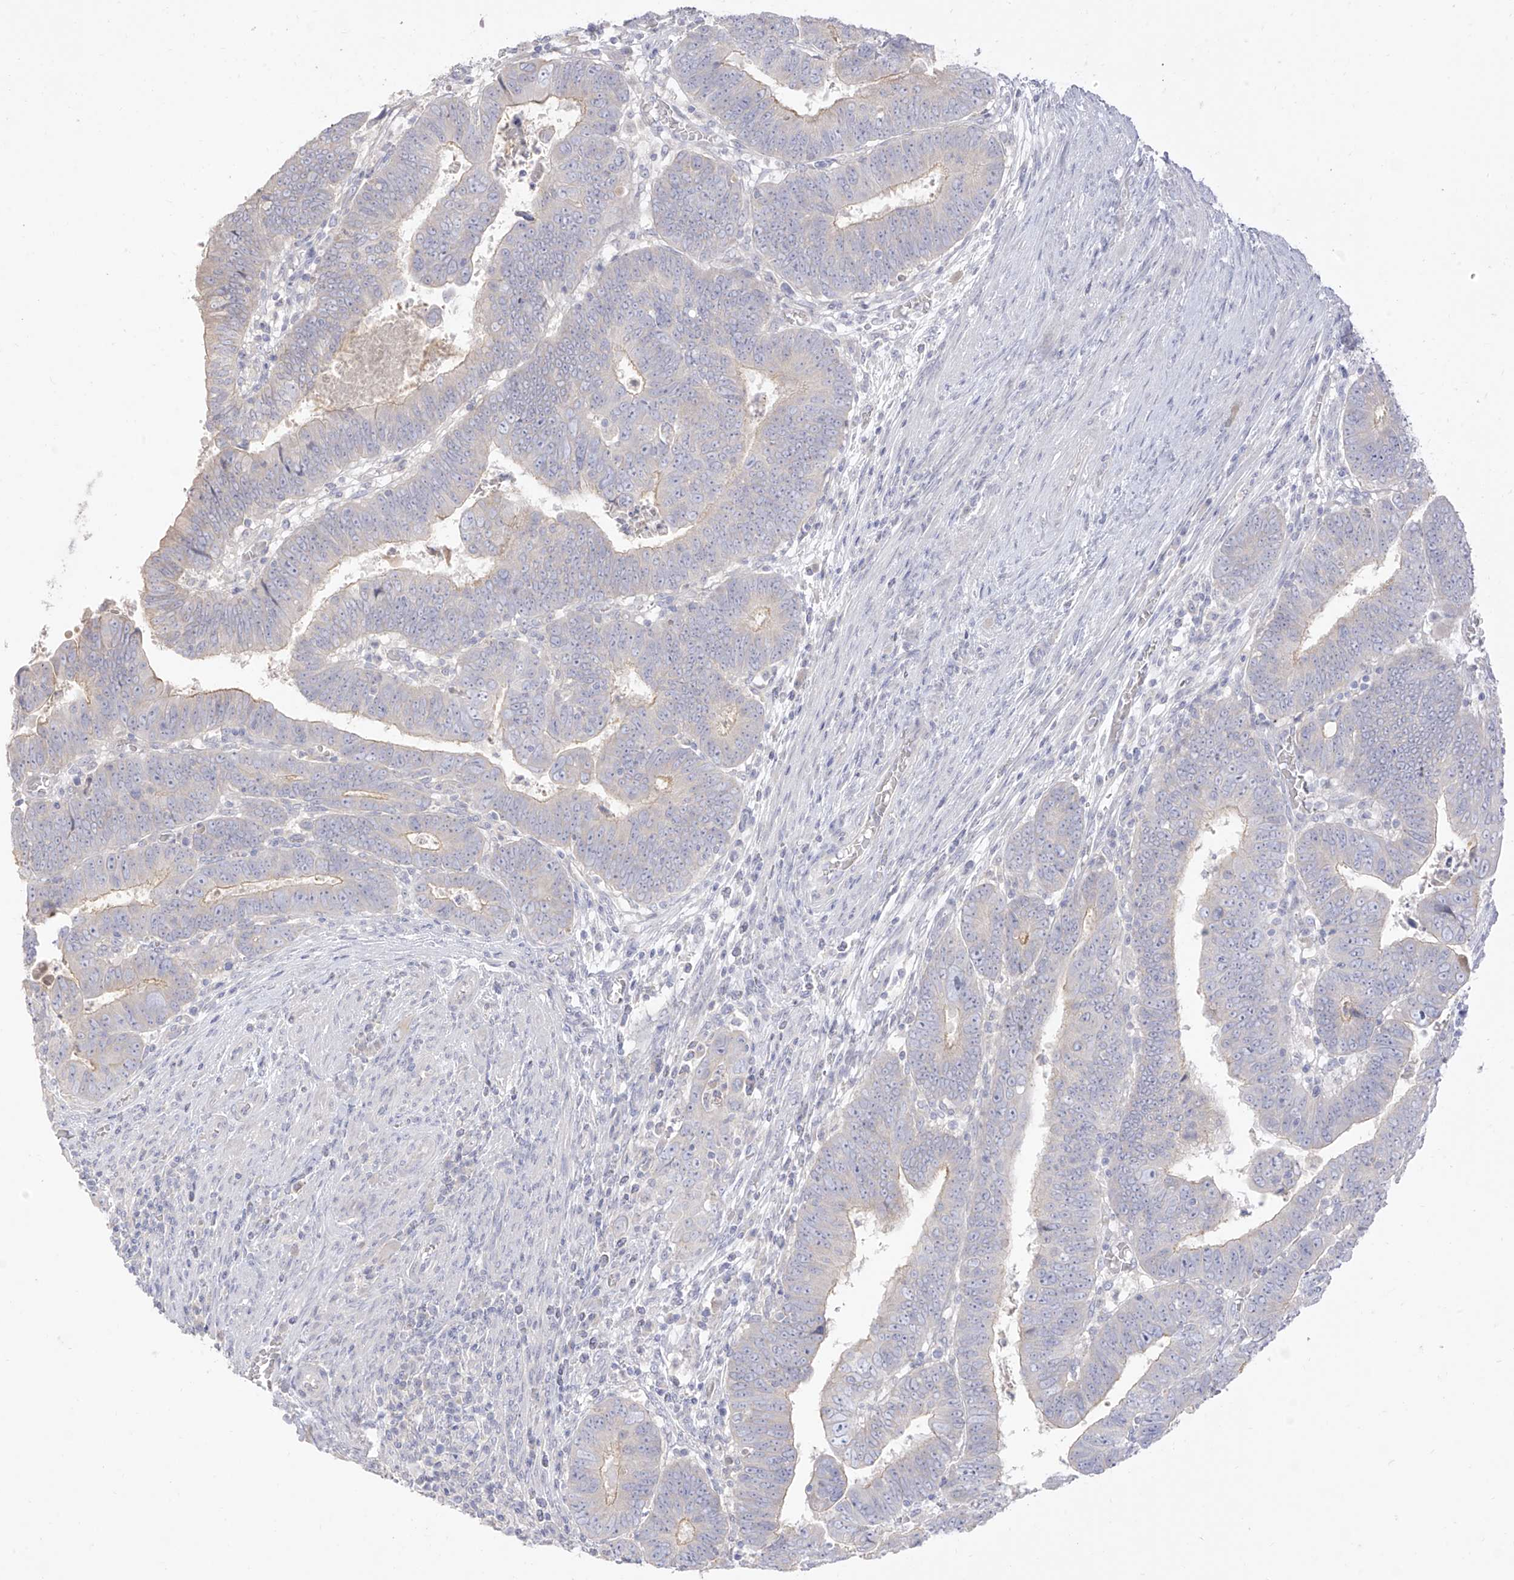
{"staining": {"intensity": "weak", "quantity": "<25%", "location": "cytoplasmic/membranous"}, "tissue": "colorectal cancer", "cell_type": "Tumor cells", "image_type": "cancer", "snomed": [{"axis": "morphology", "description": "Normal tissue, NOS"}, {"axis": "morphology", "description": "Adenocarcinoma, NOS"}, {"axis": "topography", "description": "Rectum"}], "caption": "The IHC photomicrograph has no significant expression in tumor cells of colorectal adenocarcinoma tissue.", "gene": "ARHGEF40", "patient": {"sex": "female", "age": 65}}